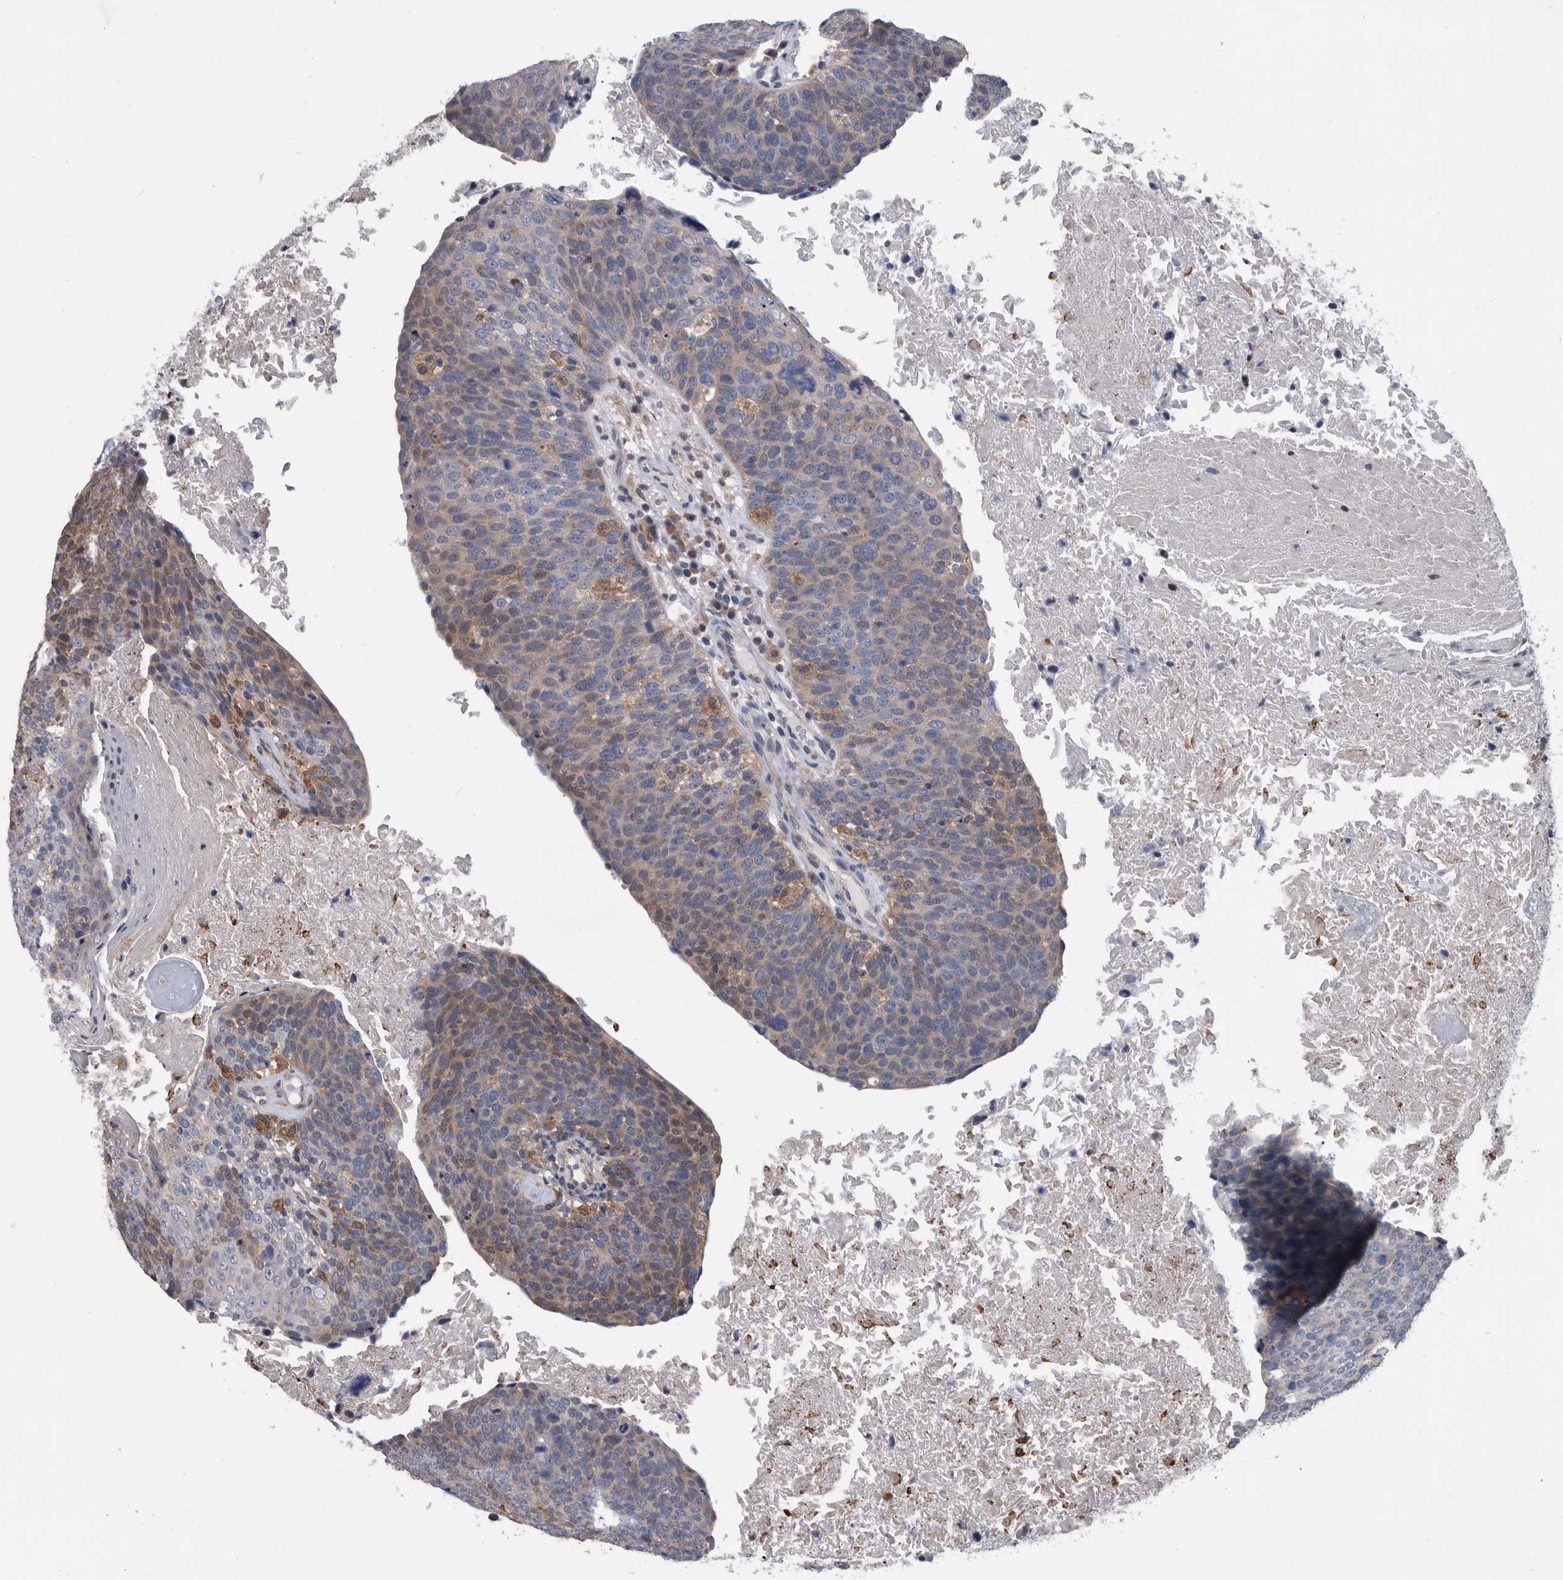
{"staining": {"intensity": "weak", "quantity": "25%-75%", "location": "cytoplasmic/membranous"}, "tissue": "head and neck cancer", "cell_type": "Tumor cells", "image_type": "cancer", "snomed": [{"axis": "morphology", "description": "Squamous cell carcinoma, NOS"}, {"axis": "morphology", "description": "Squamous cell carcinoma, metastatic, NOS"}, {"axis": "topography", "description": "Lymph node"}, {"axis": "topography", "description": "Head-Neck"}], "caption": "This micrograph shows immunohistochemistry (IHC) staining of human metastatic squamous cell carcinoma (head and neck), with low weak cytoplasmic/membranous expression in about 25%-75% of tumor cells.", "gene": "NRBP1", "patient": {"sex": "male", "age": 62}}